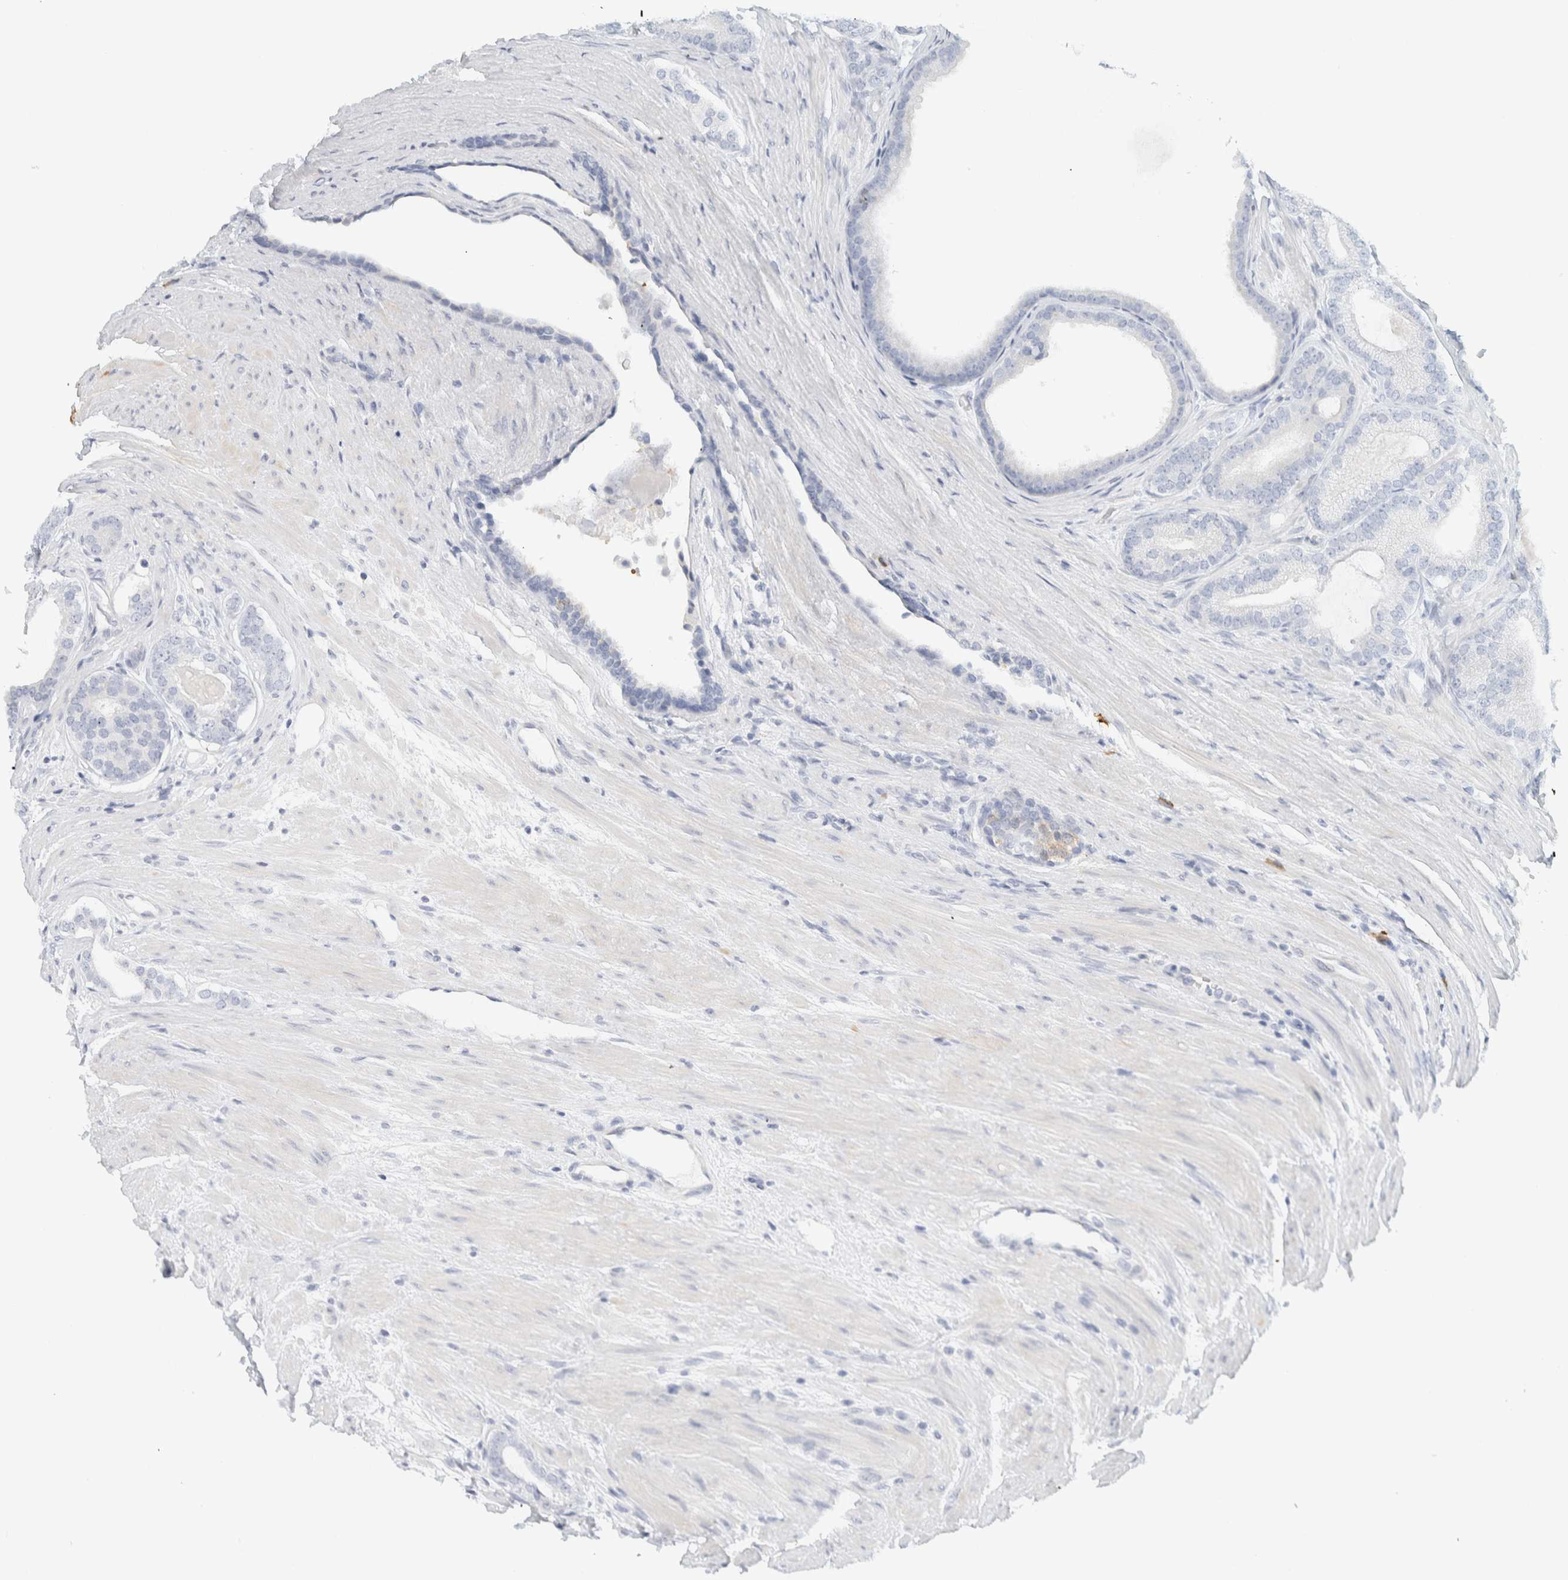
{"staining": {"intensity": "negative", "quantity": "none", "location": "none"}, "tissue": "prostate cancer", "cell_type": "Tumor cells", "image_type": "cancer", "snomed": [{"axis": "morphology", "description": "Adenocarcinoma, High grade"}, {"axis": "topography", "description": "Prostate"}], "caption": "Human prostate cancer (high-grade adenocarcinoma) stained for a protein using immunohistochemistry displays no staining in tumor cells.", "gene": "ARHGAP27", "patient": {"sex": "male", "age": 60}}